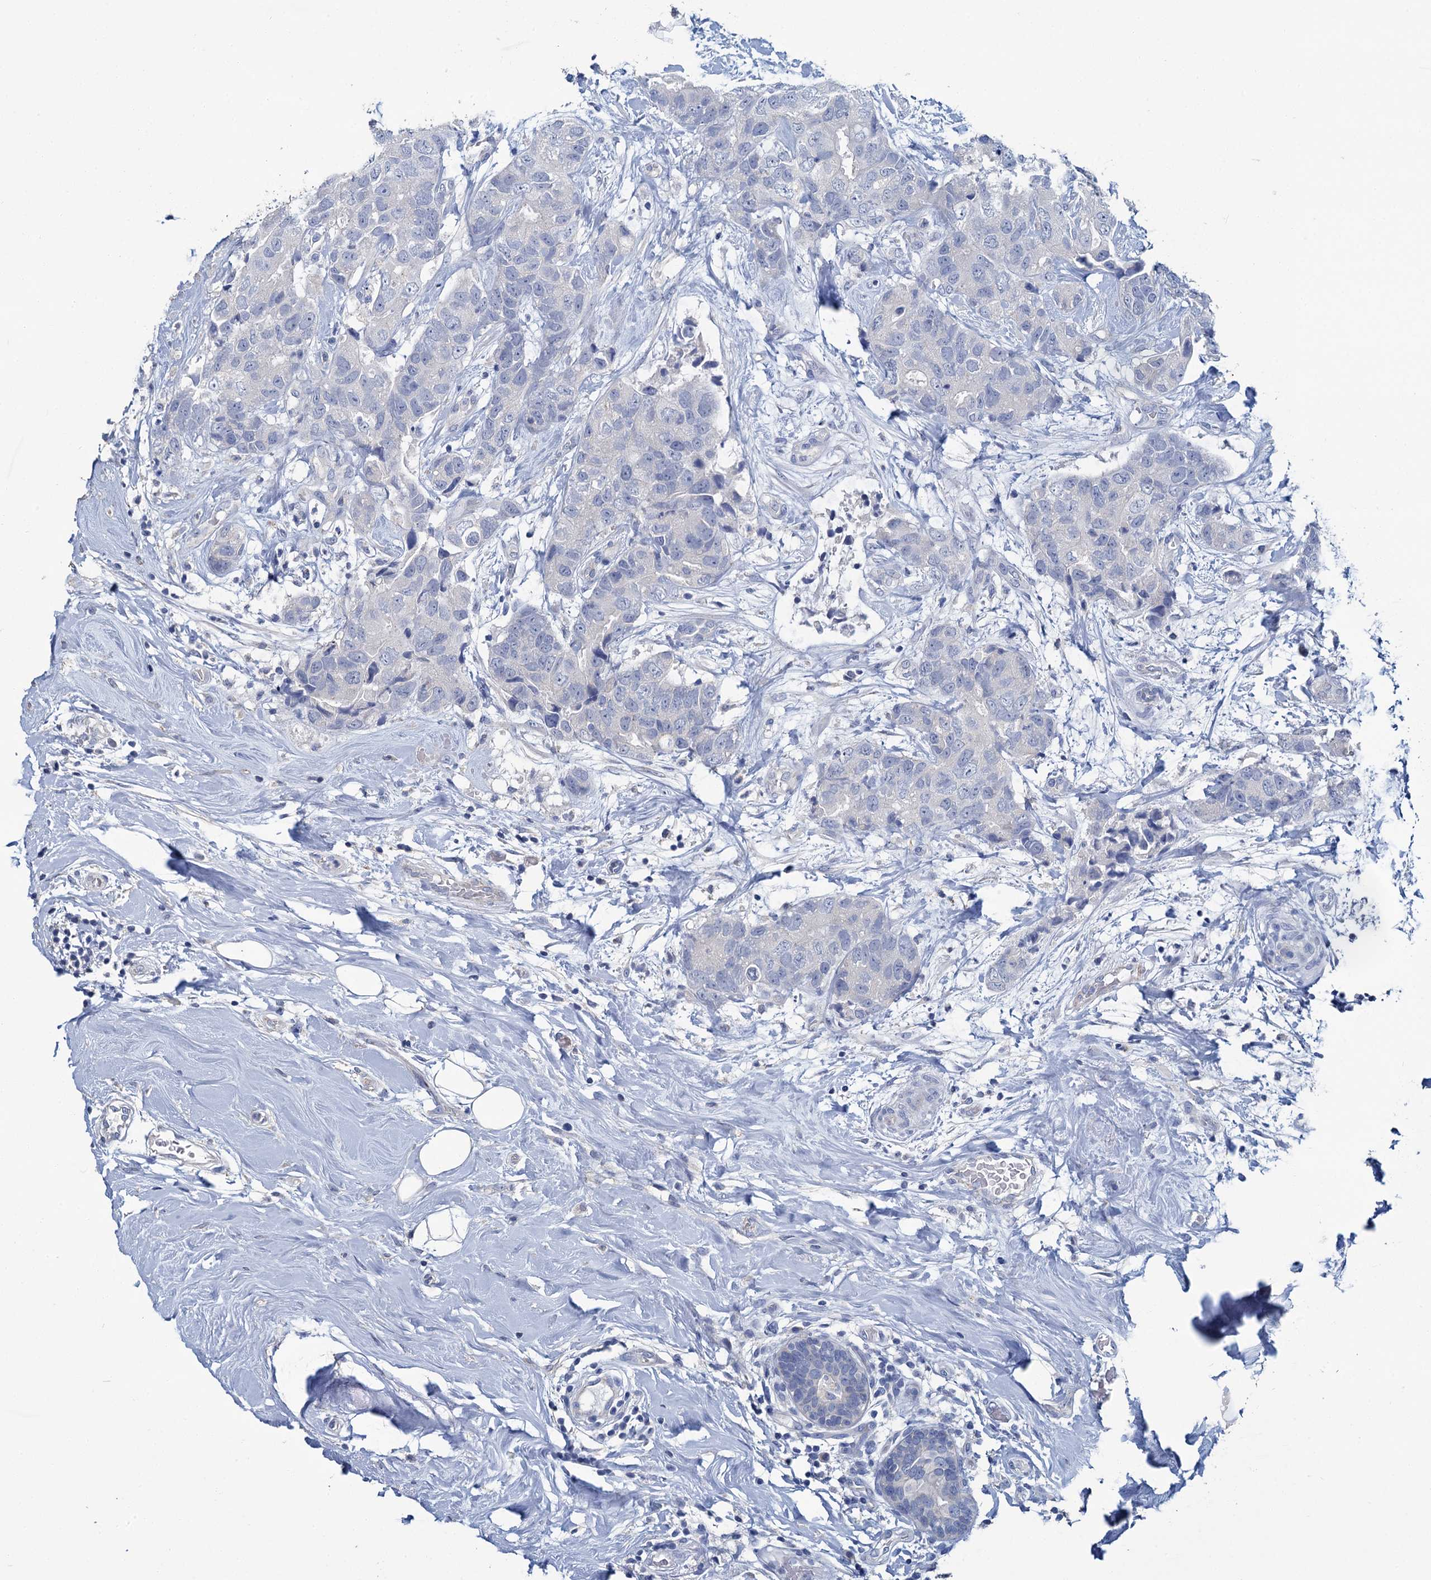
{"staining": {"intensity": "negative", "quantity": "none", "location": "none"}, "tissue": "breast cancer", "cell_type": "Tumor cells", "image_type": "cancer", "snomed": [{"axis": "morphology", "description": "Duct carcinoma"}, {"axis": "topography", "description": "Breast"}], "caption": "Intraductal carcinoma (breast) was stained to show a protein in brown. There is no significant expression in tumor cells. (DAB (3,3'-diaminobenzidine) IHC, high magnification).", "gene": "SNCB", "patient": {"sex": "female", "age": 62}}